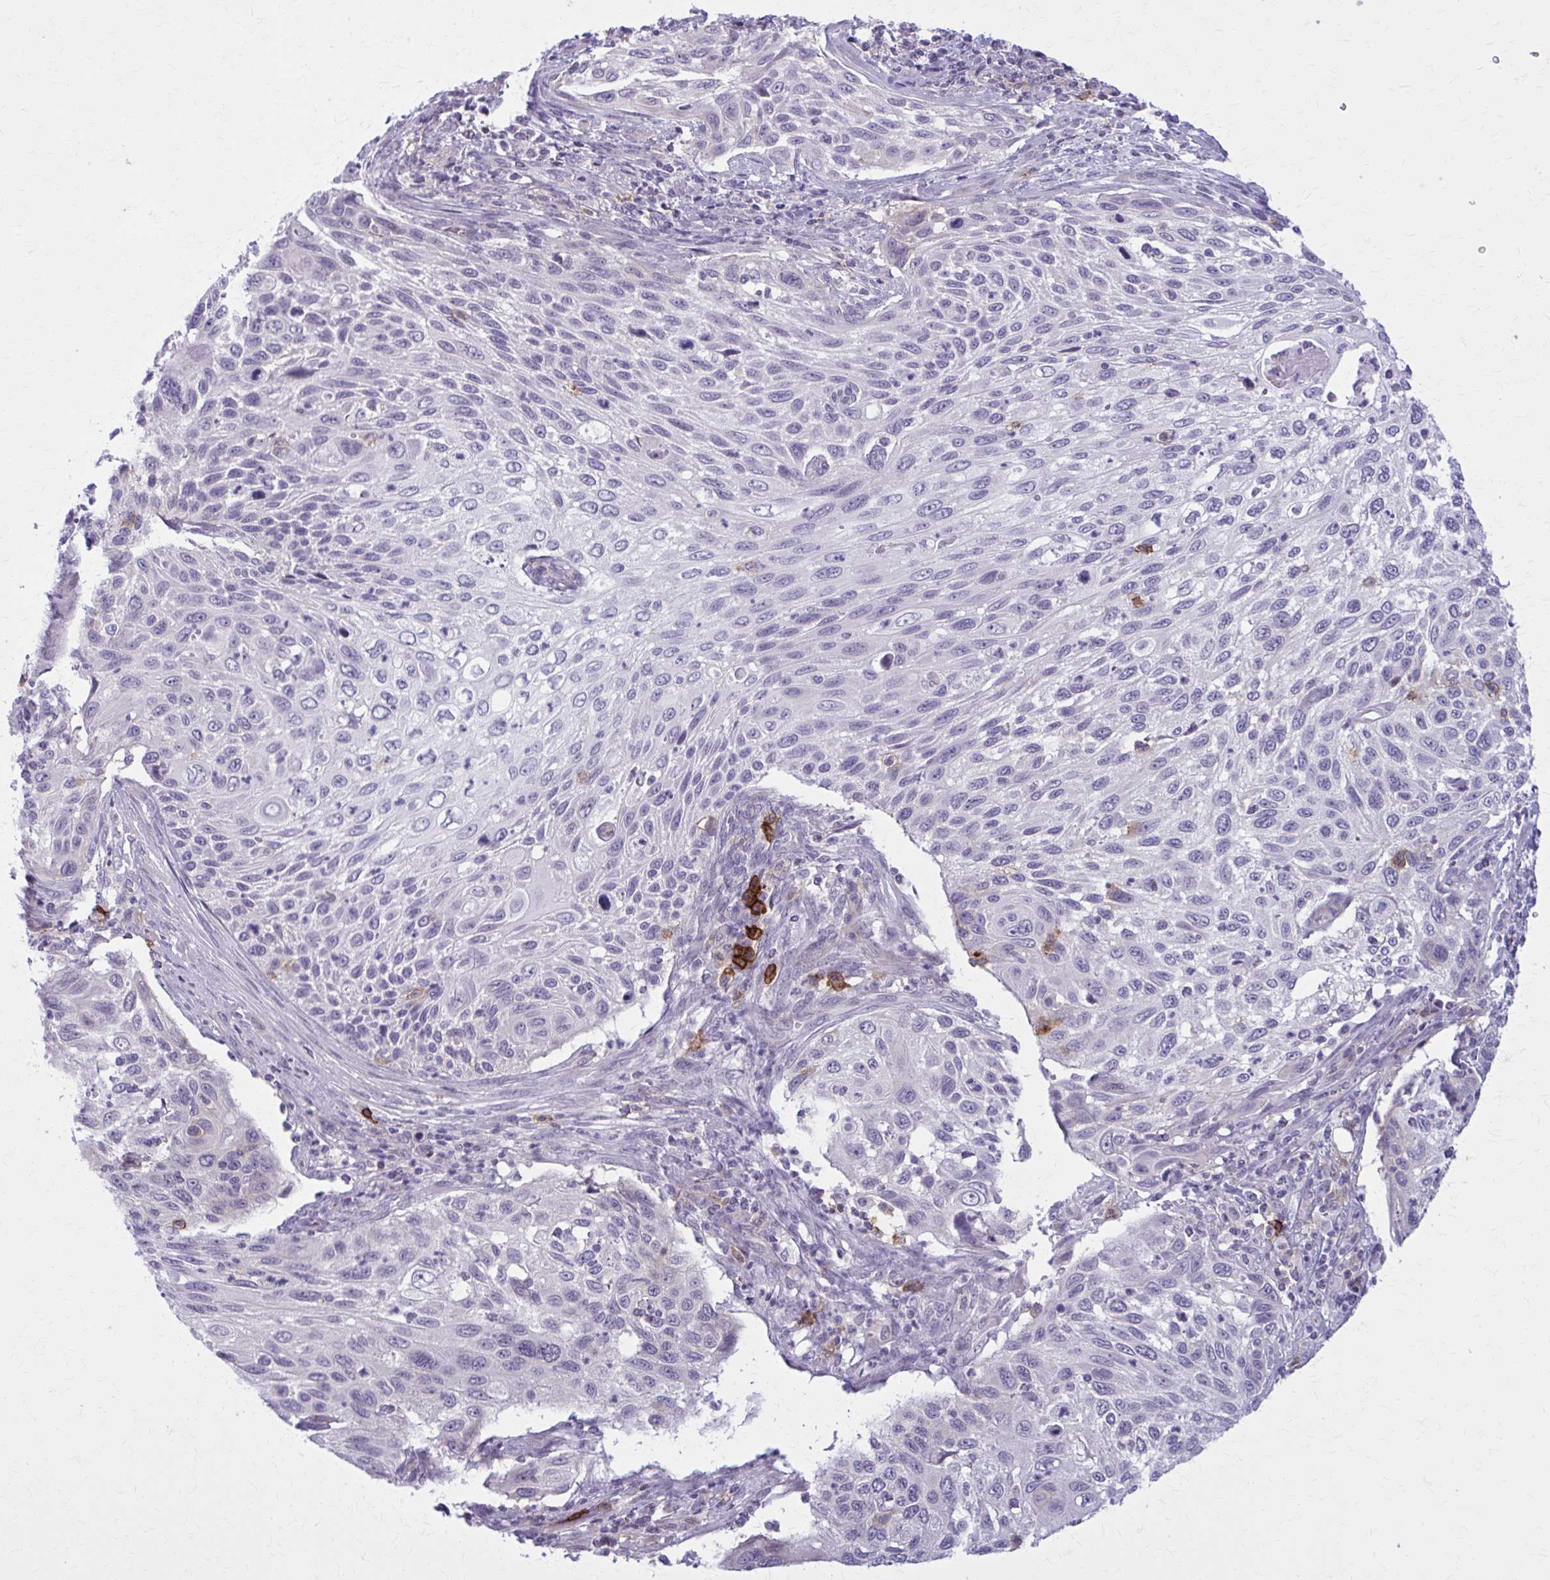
{"staining": {"intensity": "negative", "quantity": "none", "location": "none"}, "tissue": "cervical cancer", "cell_type": "Tumor cells", "image_type": "cancer", "snomed": [{"axis": "morphology", "description": "Squamous cell carcinoma, NOS"}, {"axis": "topography", "description": "Cervix"}], "caption": "Immunohistochemistry (IHC) photomicrograph of human cervical cancer (squamous cell carcinoma) stained for a protein (brown), which reveals no staining in tumor cells.", "gene": "CD38", "patient": {"sex": "female", "age": 70}}